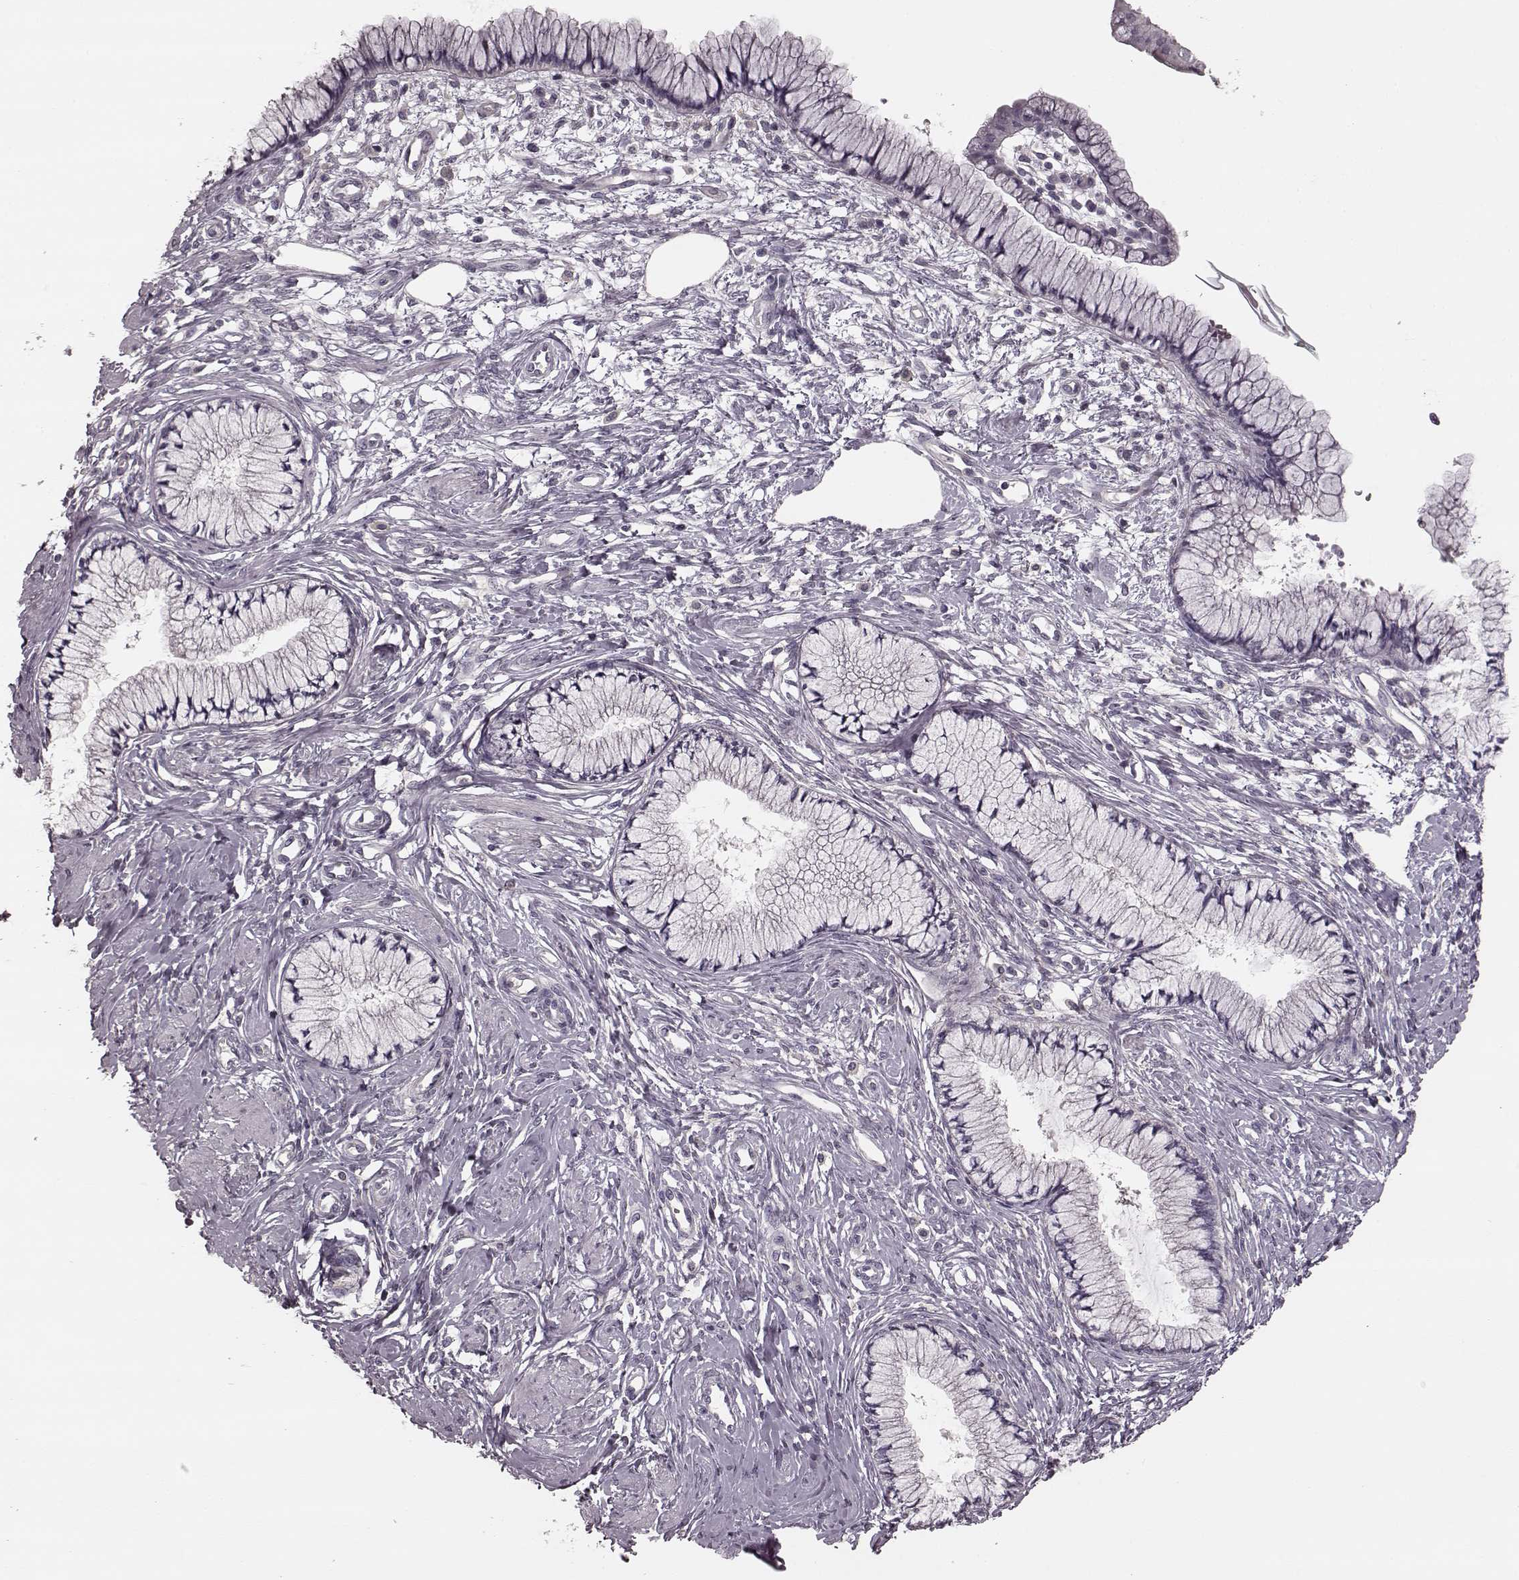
{"staining": {"intensity": "negative", "quantity": "none", "location": "none"}, "tissue": "cervix", "cell_type": "Glandular cells", "image_type": "normal", "snomed": [{"axis": "morphology", "description": "Normal tissue, NOS"}, {"axis": "topography", "description": "Cervix"}], "caption": "The image demonstrates no significant expression in glandular cells of cervix. (DAB (3,3'-diaminobenzidine) IHC visualized using brightfield microscopy, high magnification).", "gene": "PRKCE", "patient": {"sex": "female", "age": 37}}